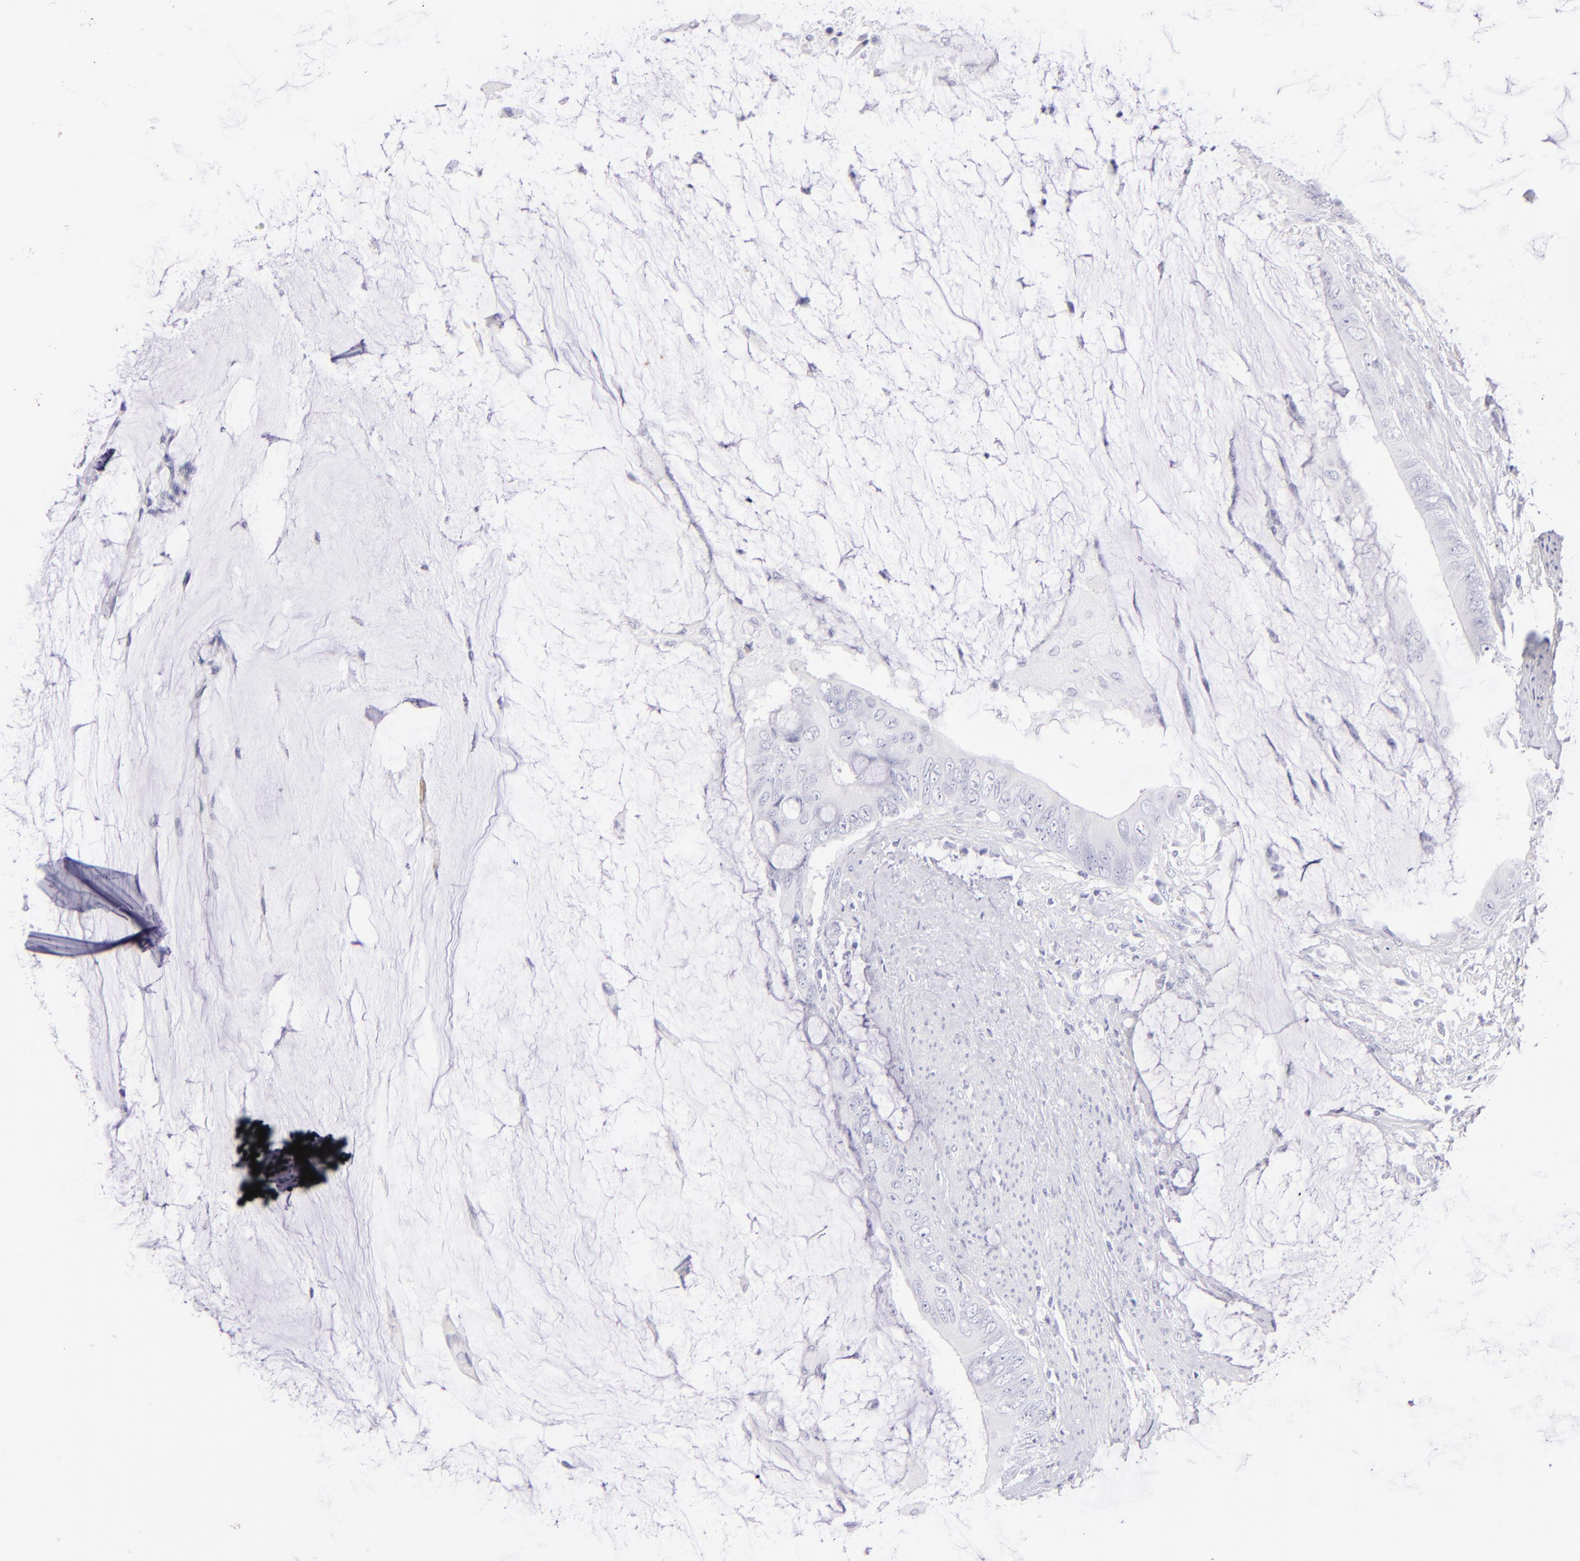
{"staining": {"intensity": "negative", "quantity": "none", "location": "none"}, "tissue": "colorectal cancer", "cell_type": "Tumor cells", "image_type": "cancer", "snomed": [{"axis": "morphology", "description": "Normal tissue, NOS"}, {"axis": "morphology", "description": "Adenocarcinoma, NOS"}, {"axis": "topography", "description": "Rectum"}, {"axis": "topography", "description": "Peripheral nerve tissue"}], "caption": "The histopathology image displays no staining of tumor cells in colorectal cancer (adenocarcinoma). (Immunohistochemistry (ihc), brightfield microscopy, high magnification).", "gene": "SDC1", "patient": {"sex": "female", "age": 77}}